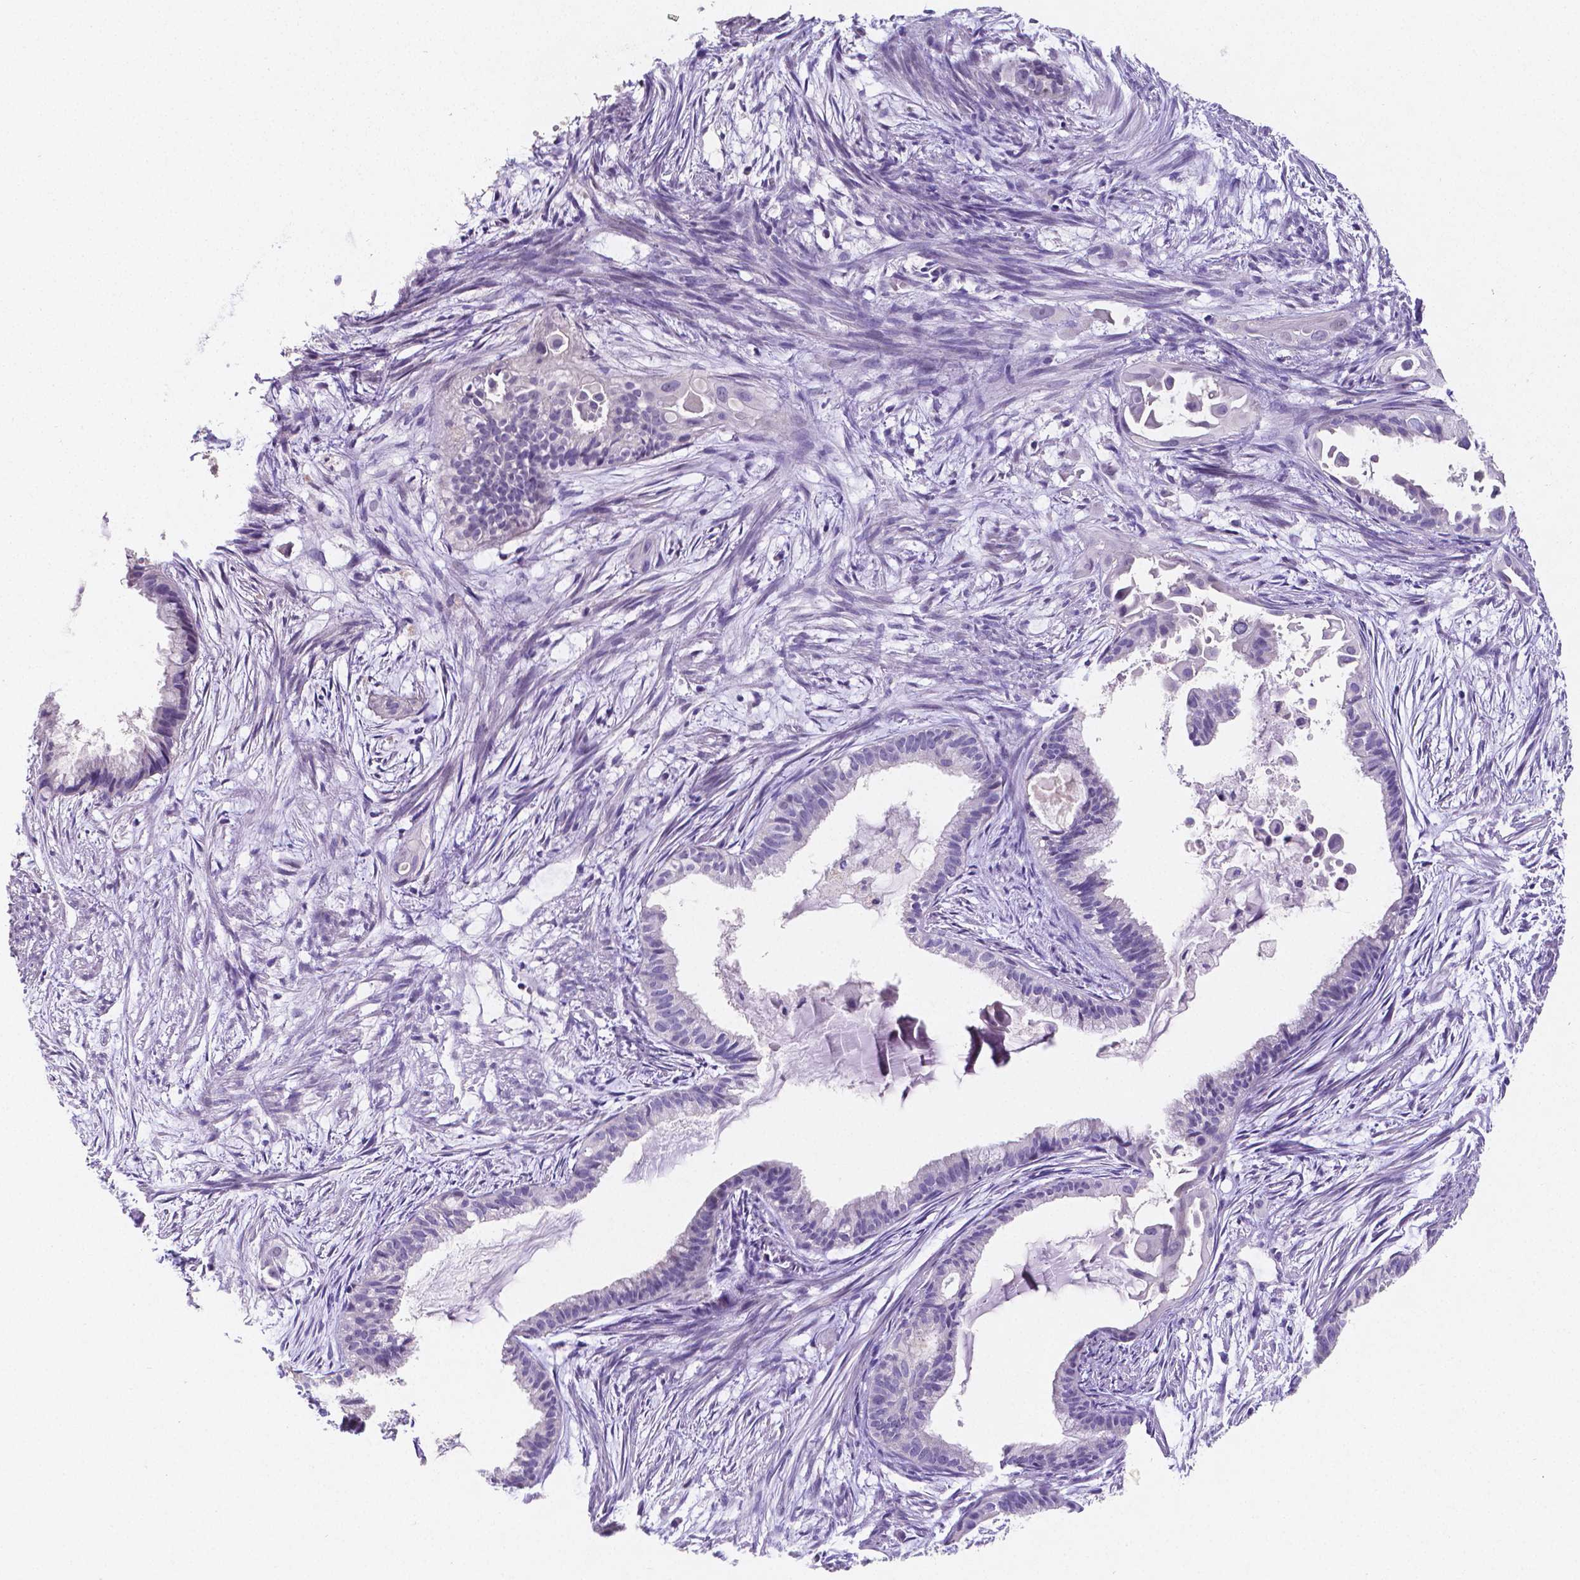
{"staining": {"intensity": "negative", "quantity": "none", "location": "none"}, "tissue": "endometrial cancer", "cell_type": "Tumor cells", "image_type": "cancer", "snomed": [{"axis": "morphology", "description": "Adenocarcinoma, NOS"}, {"axis": "topography", "description": "Endometrium"}], "caption": "Immunohistochemistry histopathology image of human adenocarcinoma (endometrial) stained for a protein (brown), which shows no staining in tumor cells.", "gene": "SATB2", "patient": {"sex": "female", "age": 86}}